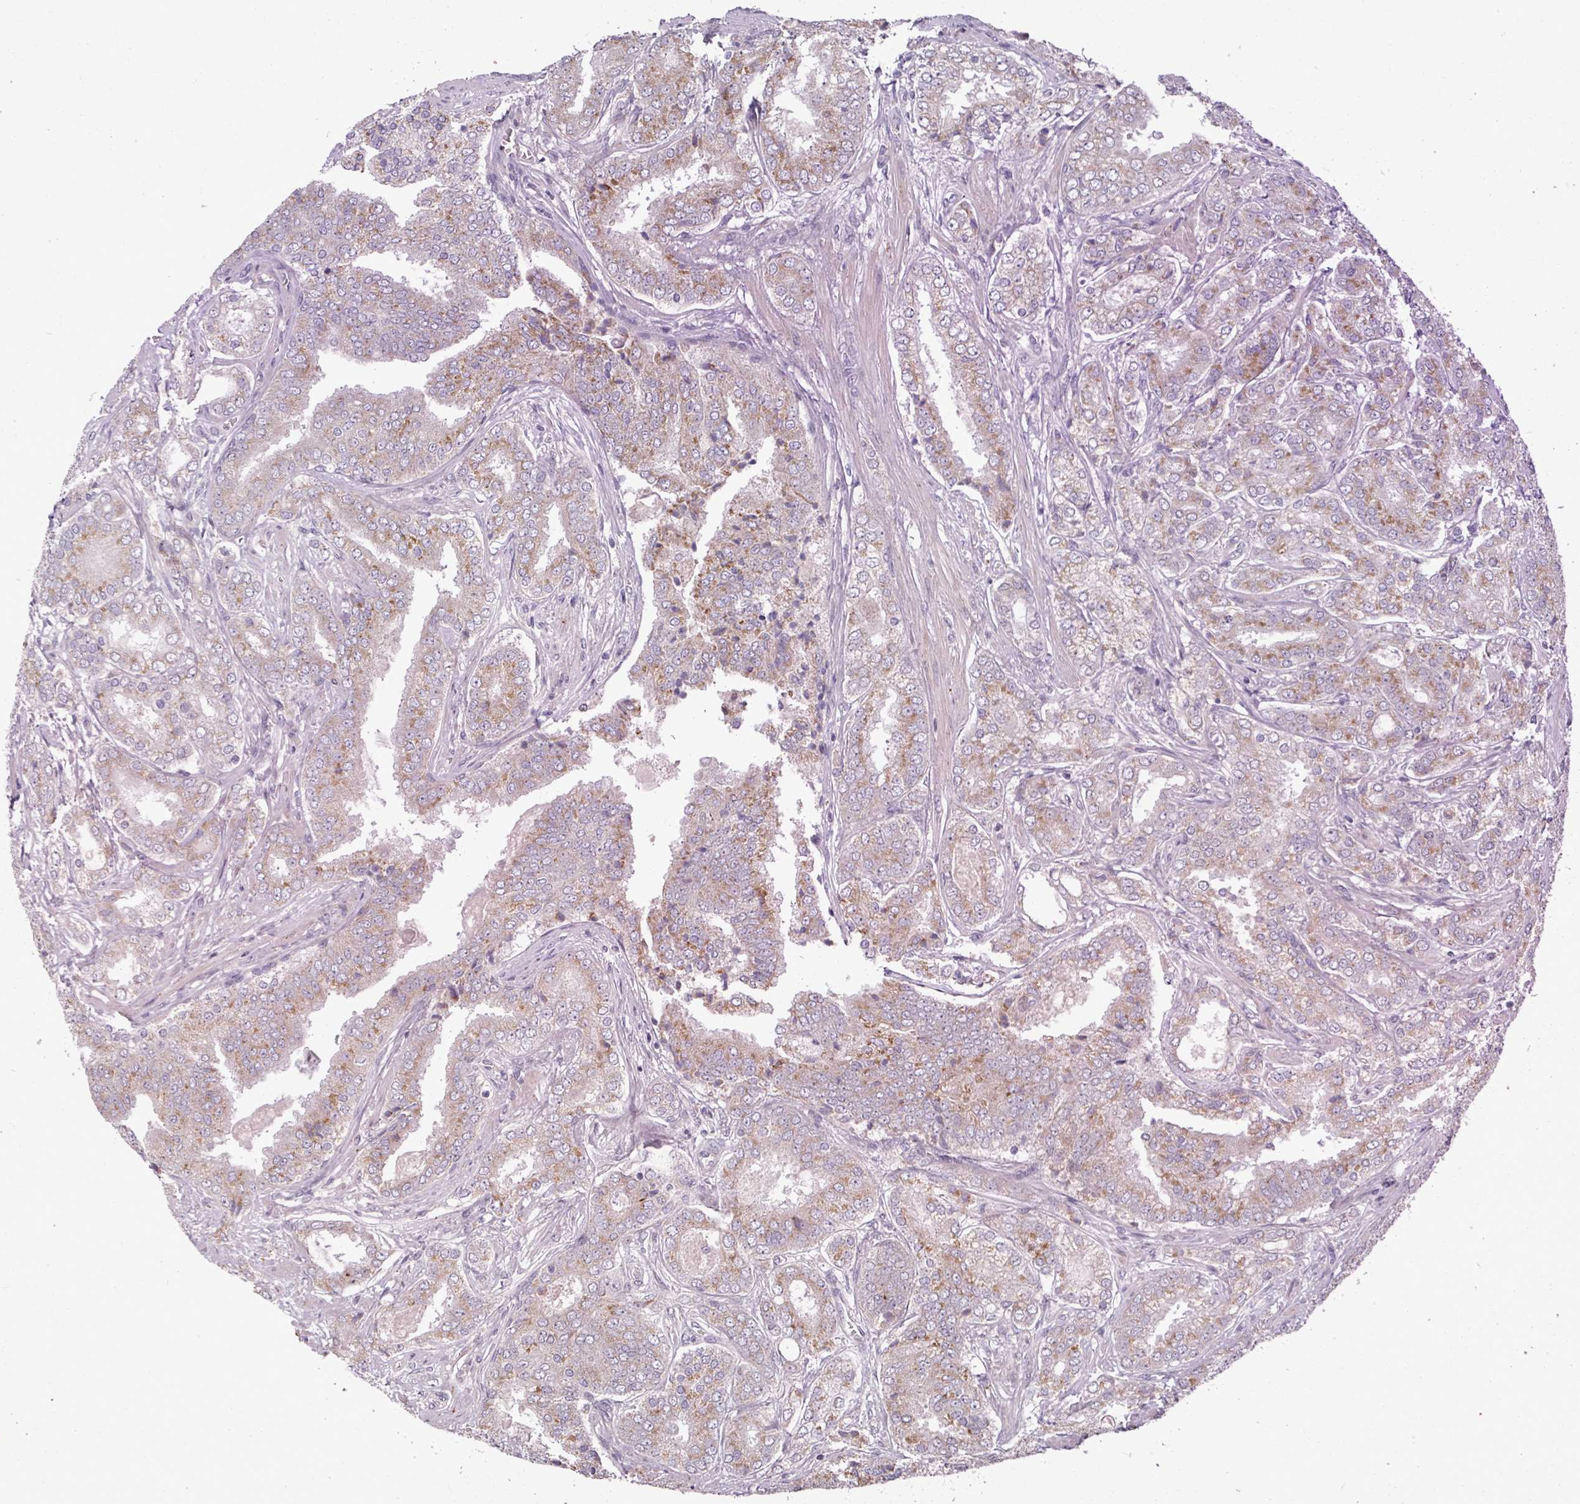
{"staining": {"intensity": "moderate", "quantity": ">75%", "location": "cytoplasmic/membranous"}, "tissue": "prostate cancer", "cell_type": "Tumor cells", "image_type": "cancer", "snomed": [{"axis": "morphology", "description": "Adenocarcinoma, High grade"}, {"axis": "topography", "description": "Prostate"}], "caption": "IHC of prostate cancer shows medium levels of moderate cytoplasmic/membranous expression in approximately >75% of tumor cells. (DAB (3,3'-diaminobenzidine) IHC, brown staining for protein, blue staining for nuclei).", "gene": "ZFPM1", "patient": {"sex": "male", "age": 63}}